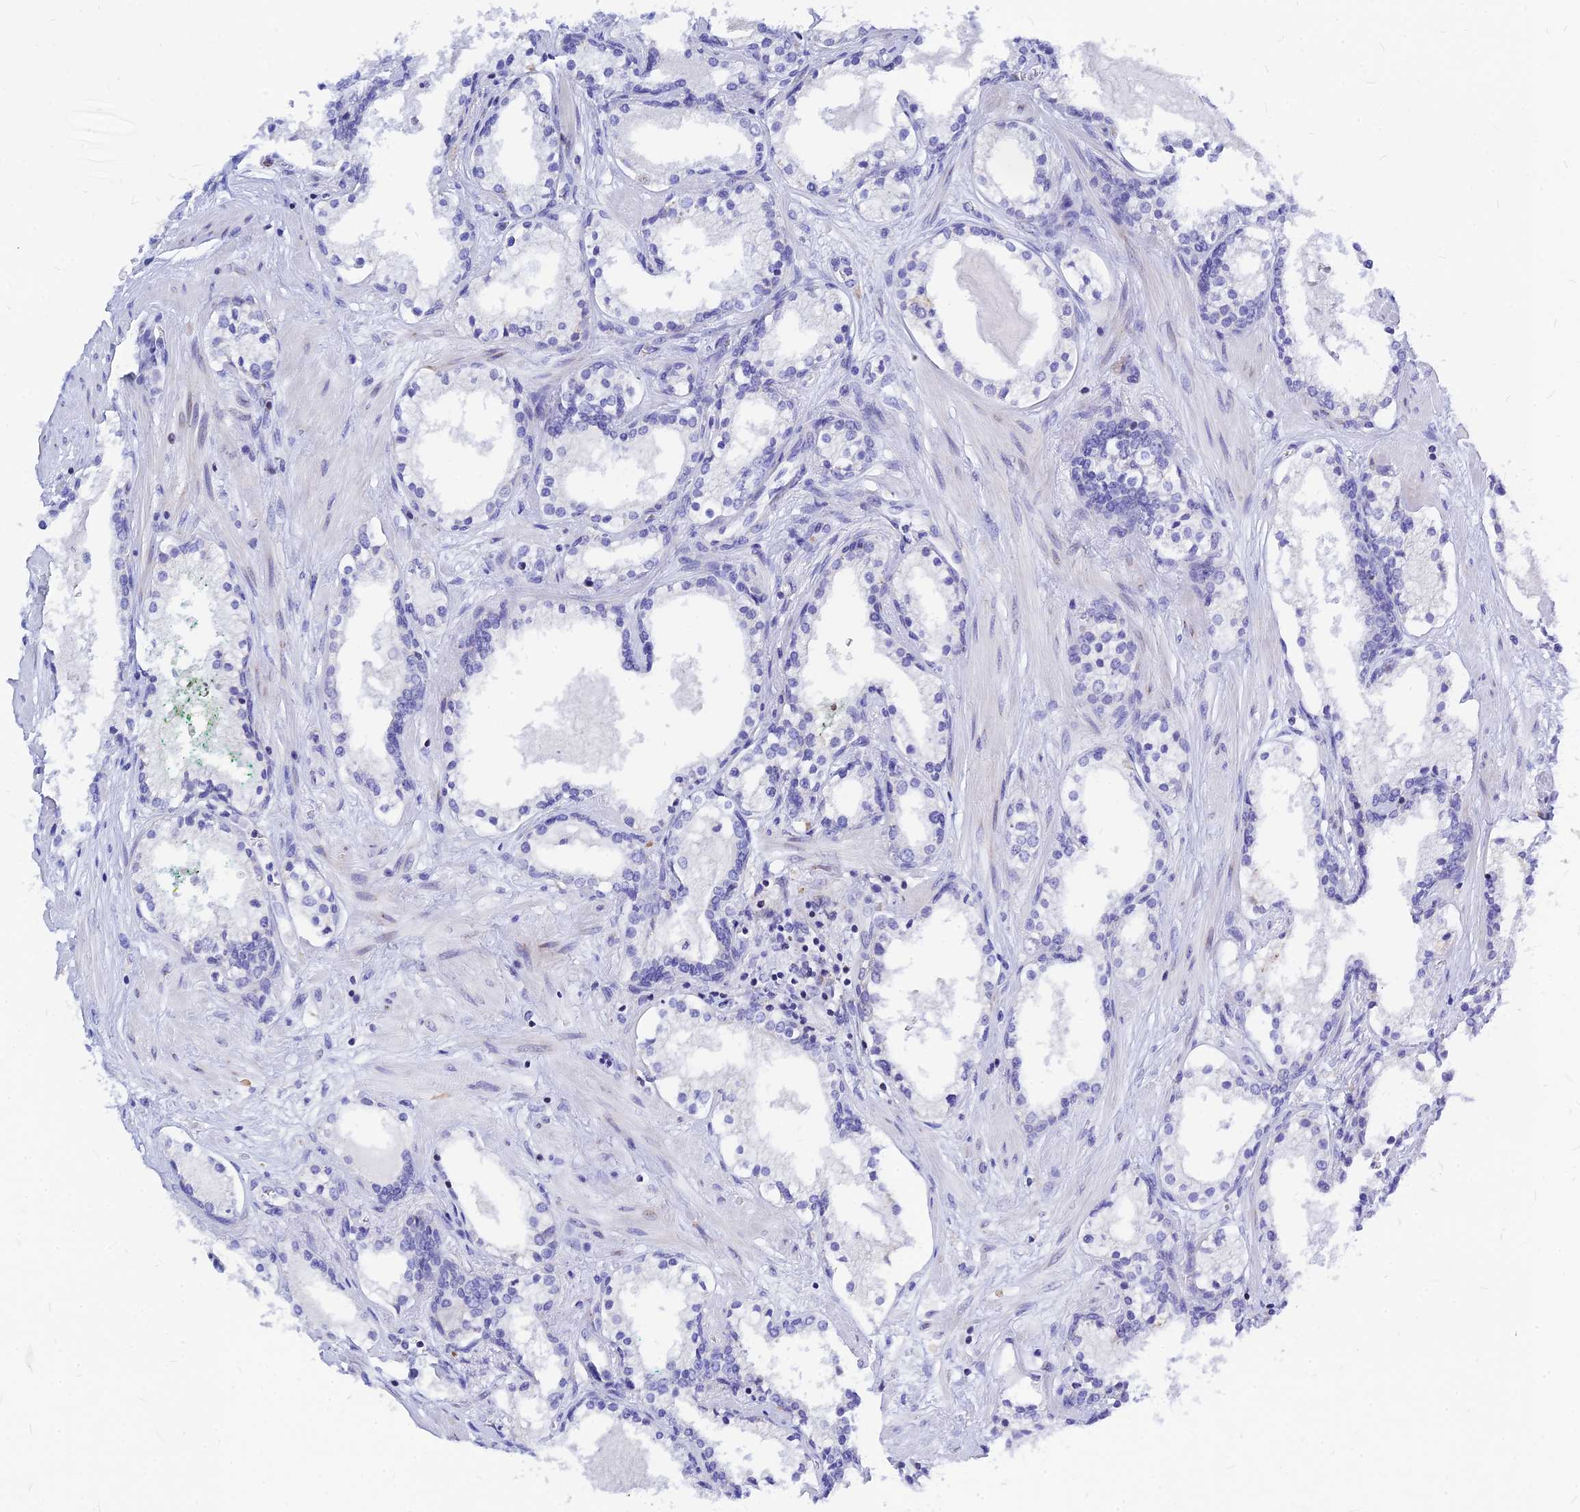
{"staining": {"intensity": "negative", "quantity": "none", "location": "none"}, "tissue": "prostate cancer", "cell_type": "Tumor cells", "image_type": "cancer", "snomed": [{"axis": "morphology", "description": "Adenocarcinoma, High grade"}, {"axis": "topography", "description": "Prostate"}], "caption": "This photomicrograph is of adenocarcinoma (high-grade) (prostate) stained with immunohistochemistry (IHC) to label a protein in brown with the nuclei are counter-stained blue. There is no staining in tumor cells.", "gene": "CNOT6", "patient": {"sex": "male", "age": 58}}